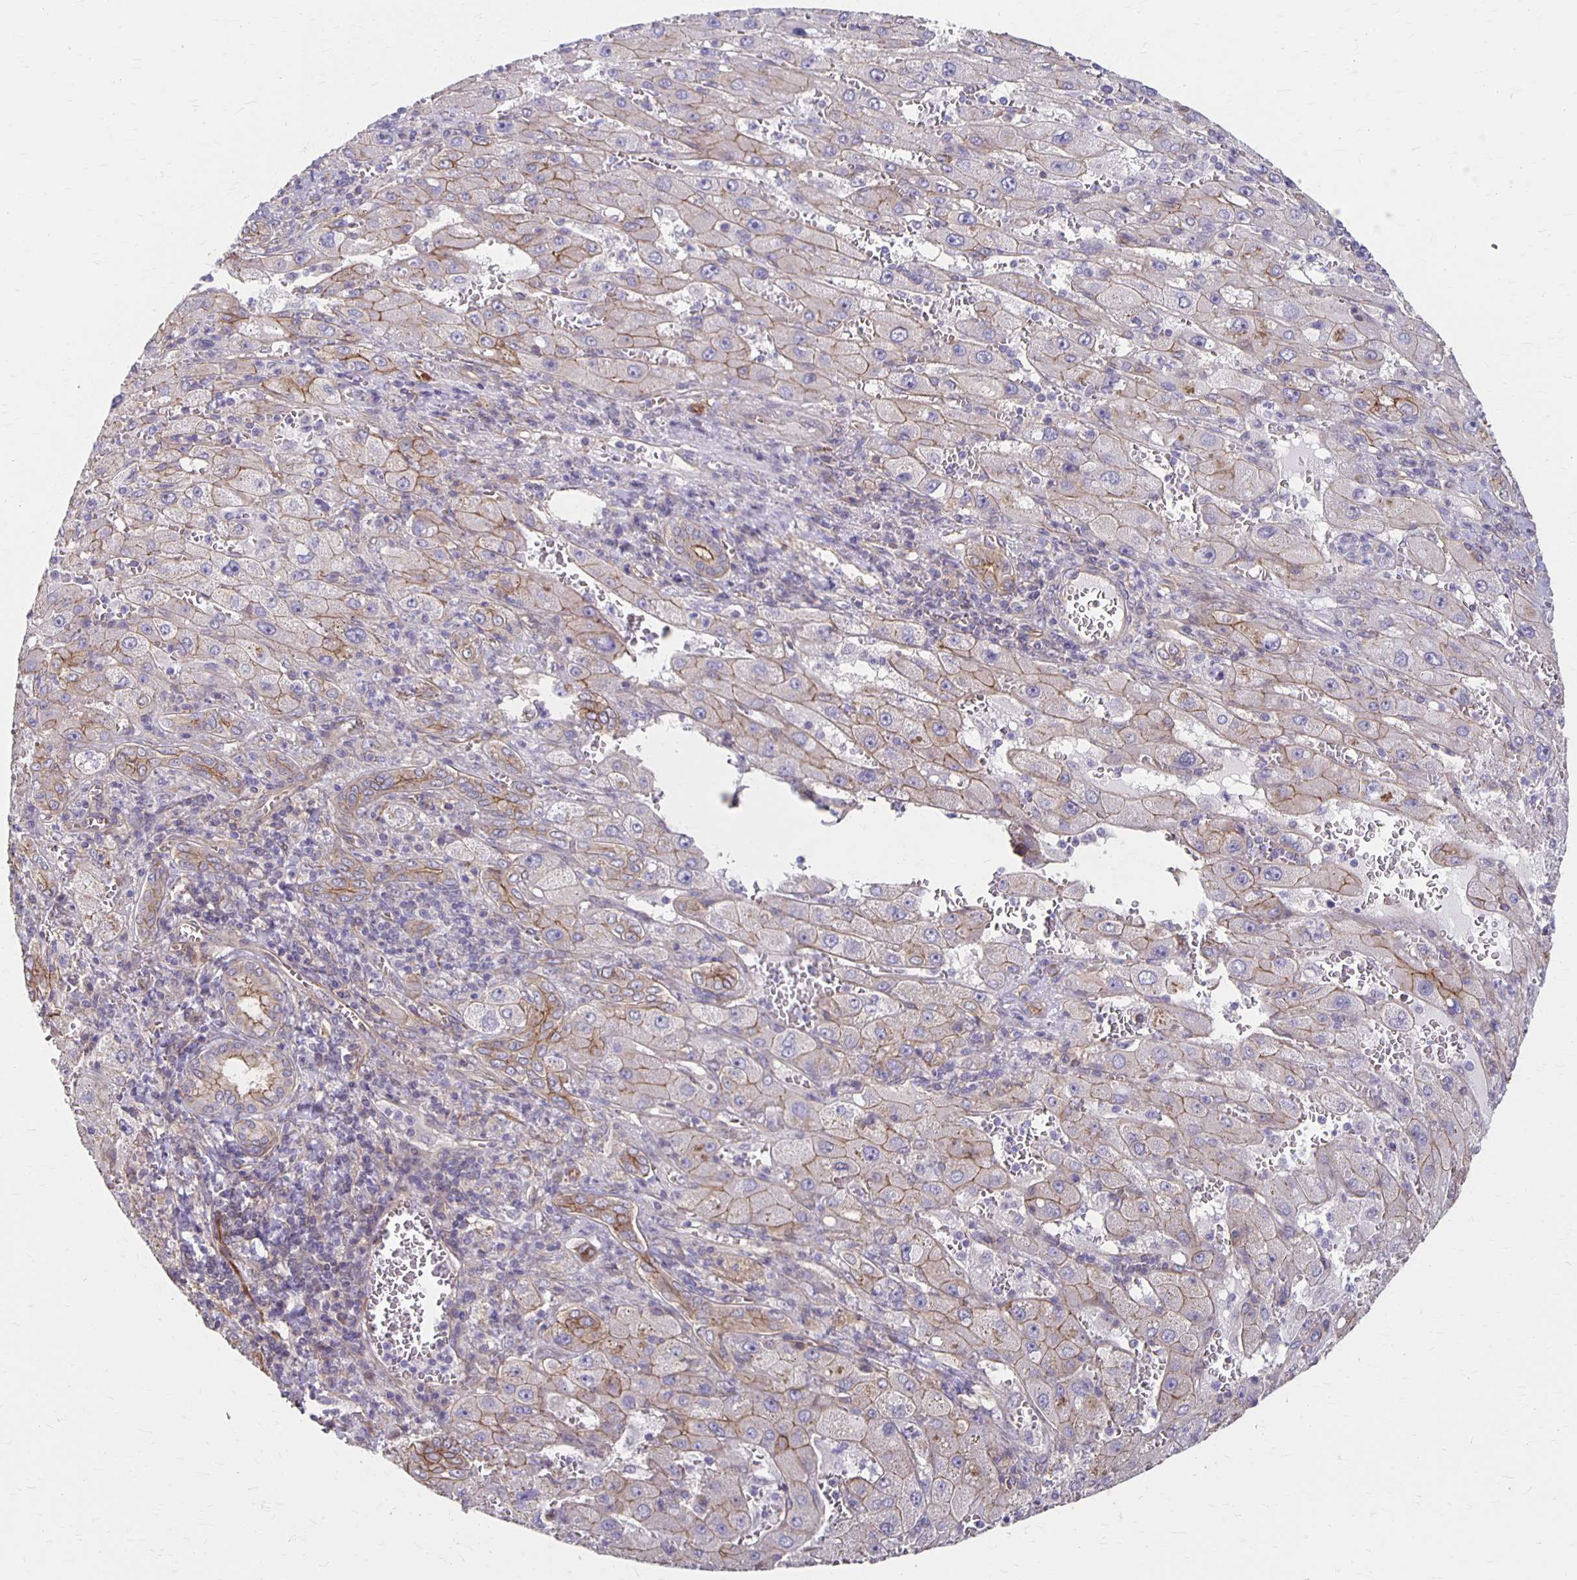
{"staining": {"intensity": "weak", "quantity": ">75%", "location": "cytoplasmic/membranous"}, "tissue": "liver cancer", "cell_type": "Tumor cells", "image_type": "cancer", "snomed": [{"axis": "morphology", "description": "Carcinoma, Hepatocellular, NOS"}, {"axis": "topography", "description": "Liver"}], "caption": "Immunohistochemistry (IHC) micrograph of human liver hepatocellular carcinoma stained for a protein (brown), which shows low levels of weak cytoplasmic/membranous staining in approximately >75% of tumor cells.", "gene": "PPP1R3E", "patient": {"sex": "female", "age": 73}}